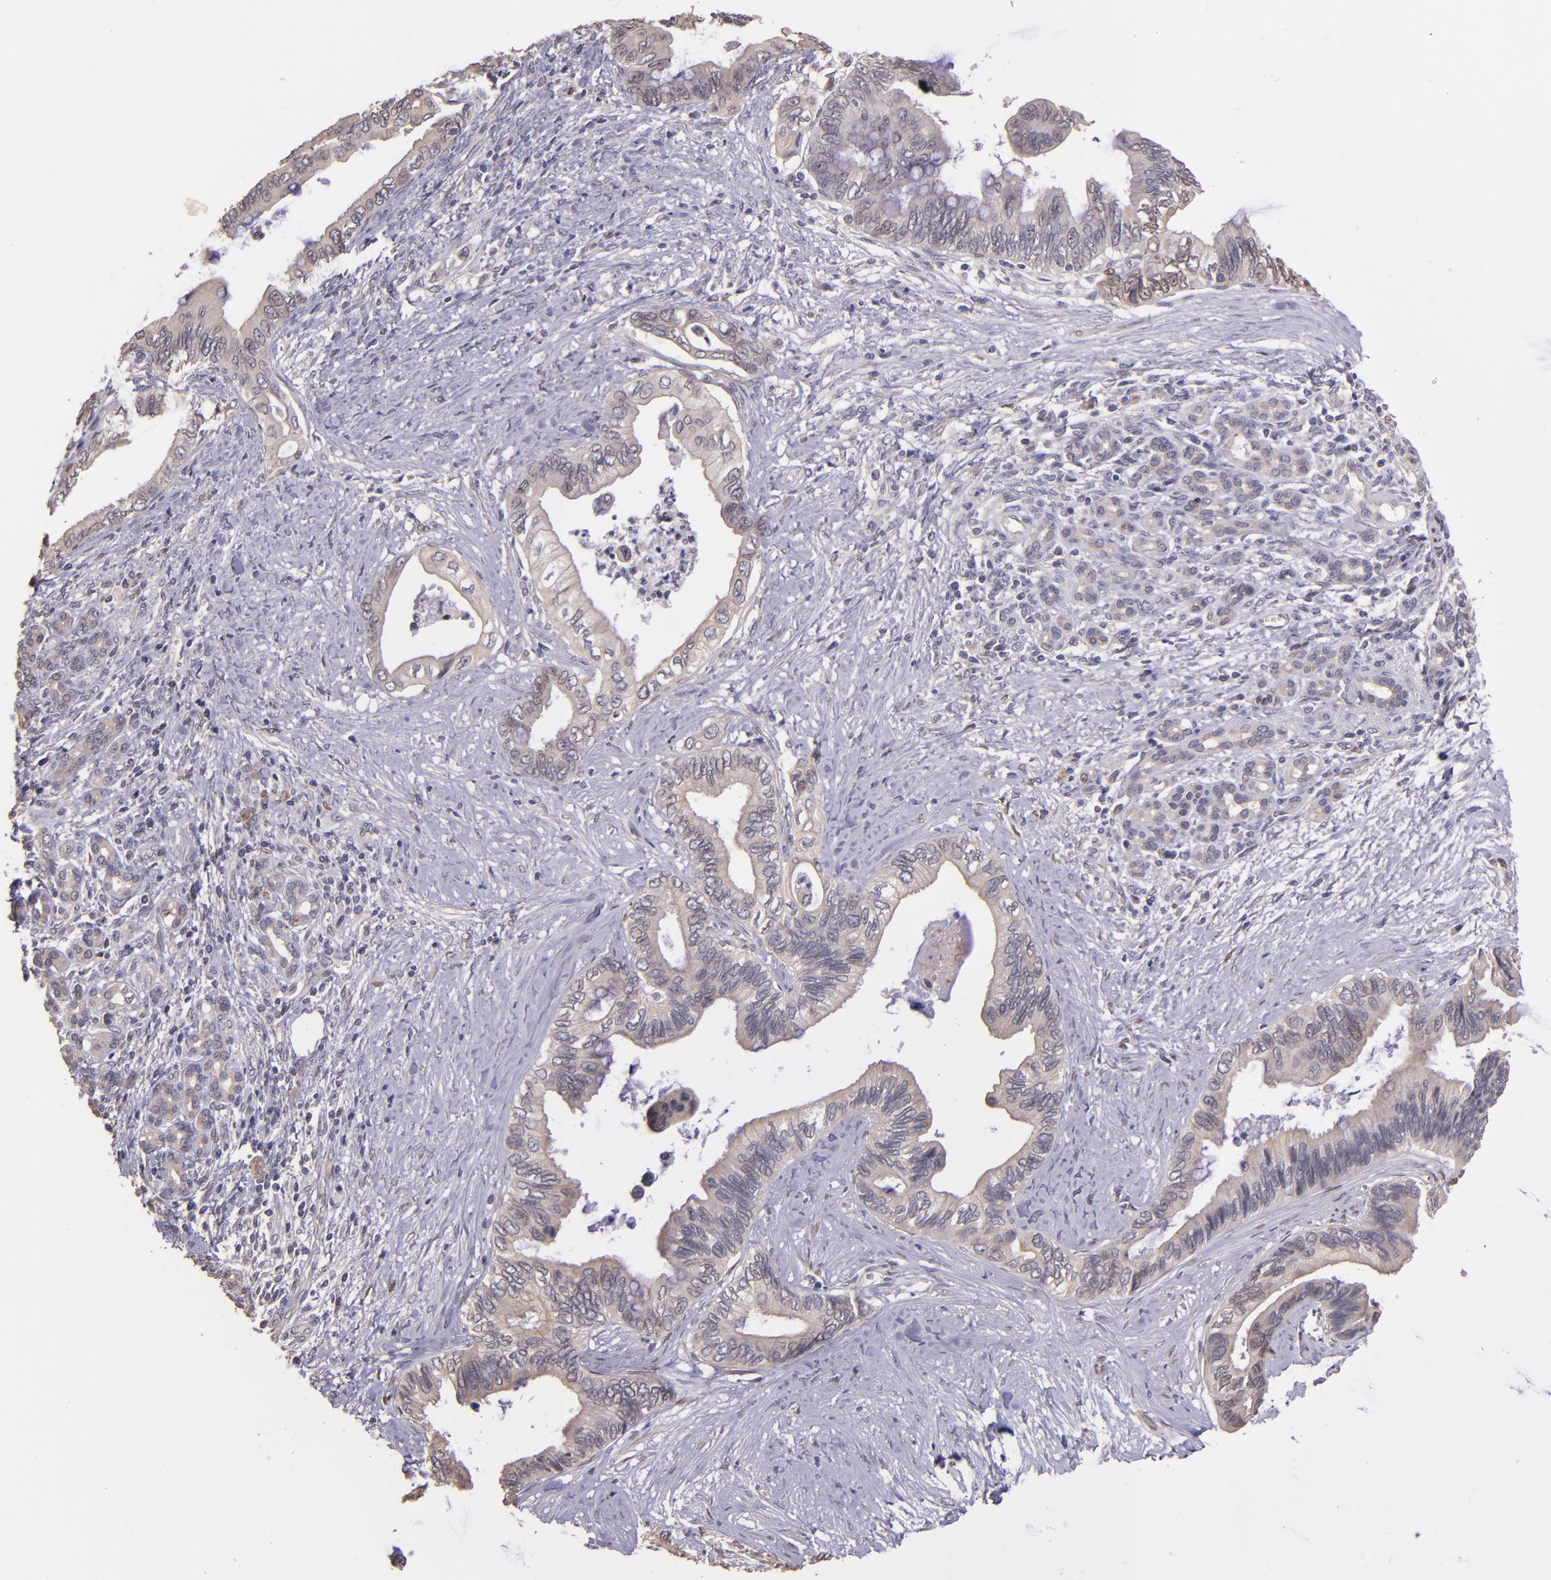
{"staining": {"intensity": "weak", "quantity": ">75%", "location": "cytoplasmic/membranous"}, "tissue": "pancreatic cancer", "cell_type": "Tumor cells", "image_type": "cancer", "snomed": [{"axis": "morphology", "description": "Adenocarcinoma, NOS"}, {"axis": "topography", "description": "Pancreas"}], "caption": "Tumor cells exhibit low levels of weak cytoplasmic/membranous expression in about >75% of cells in pancreatic cancer.", "gene": "NUP62CL", "patient": {"sex": "female", "age": 66}}